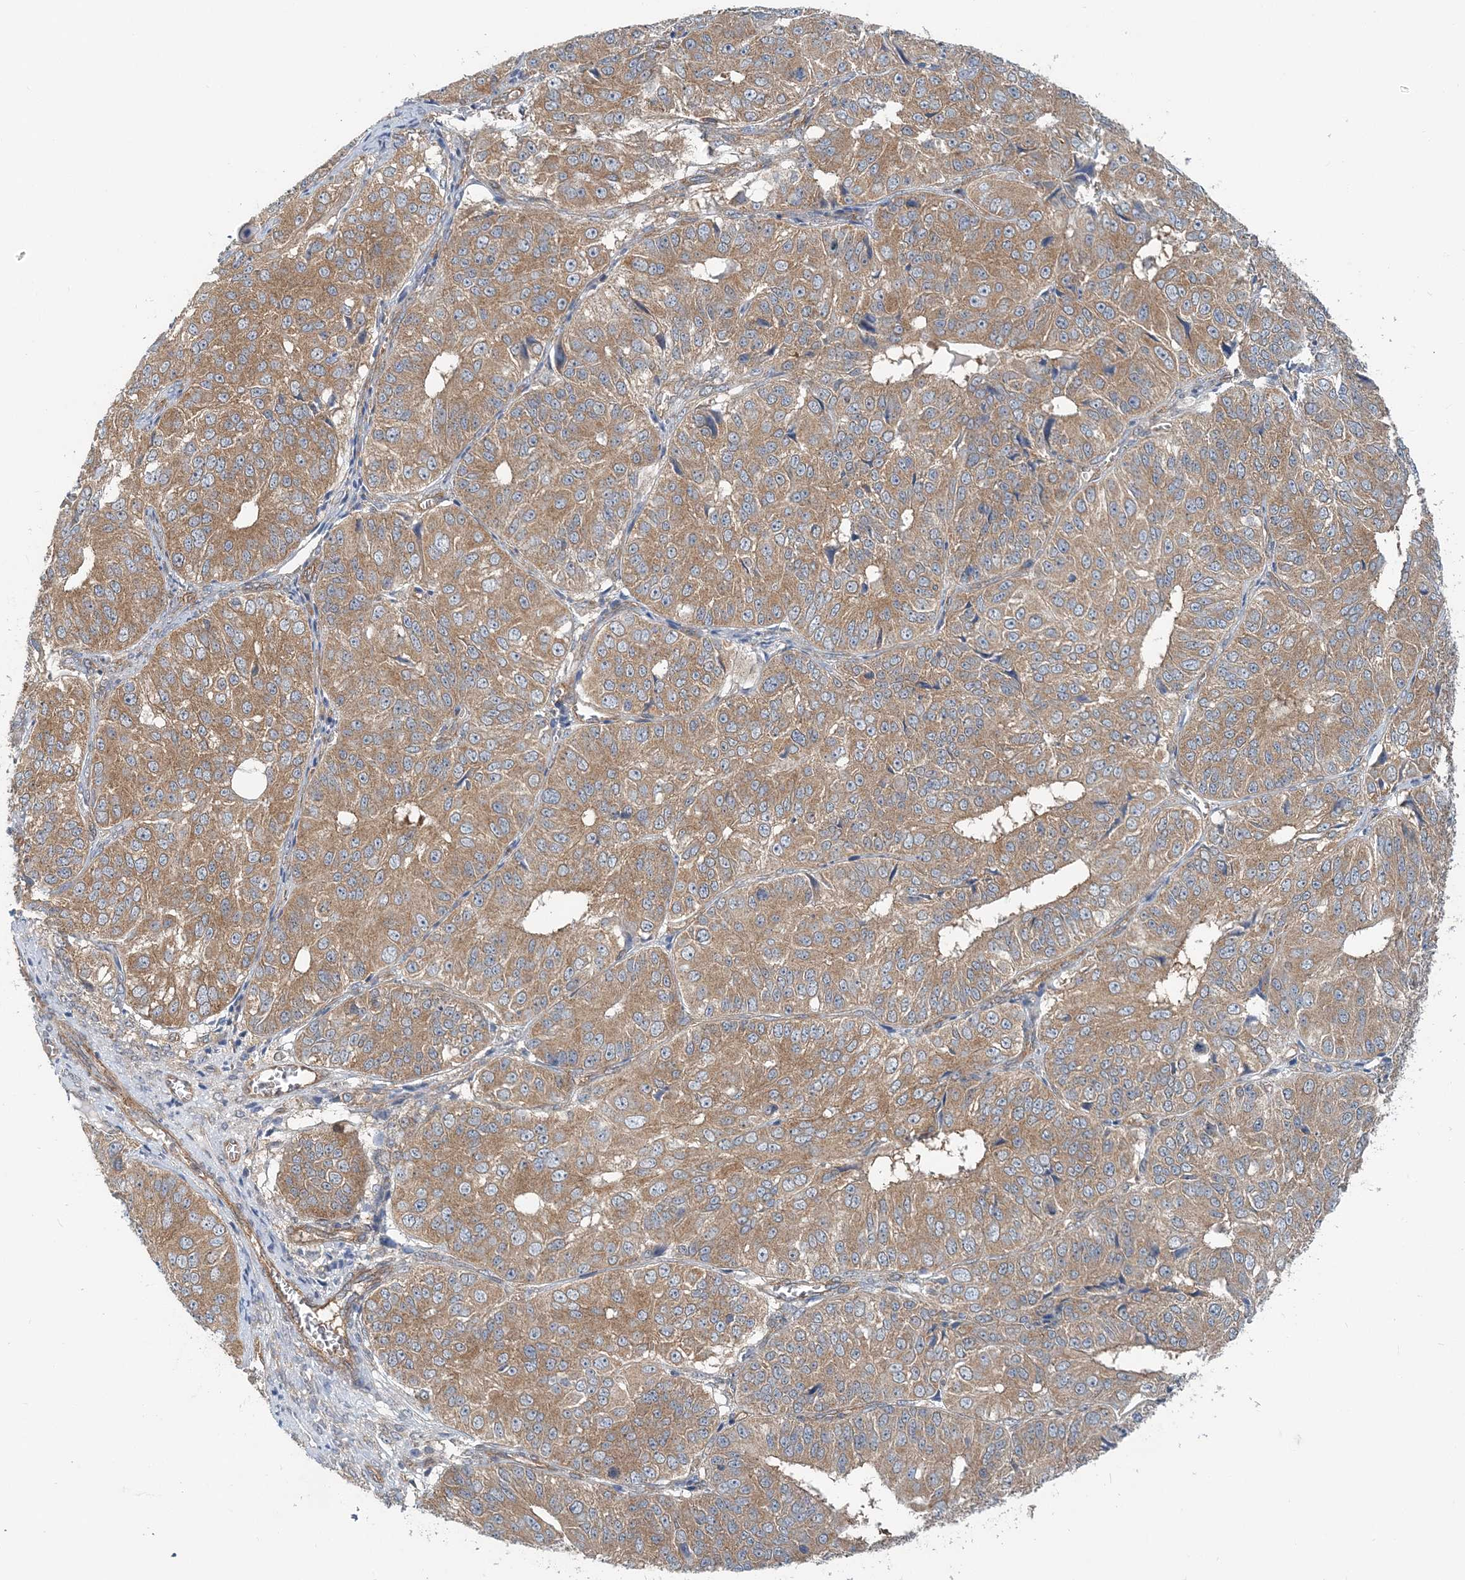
{"staining": {"intensity": "moderate", "quantity": ">75%", "location": "cytoplasmic/membranous"}, "tissue": "ovarian cancer", "cell_type": "Tumor cells", "image_type": "cancer", "snomed": [{"axis": "morphology", "description": "Carcinoma, endometroid"}, {"axis": "topography", "description": "Ovary"}], "caption": "Ovarian cancer tissue reveals moderate cytoplasmic/membranous positivity in approximately >75% of tumor cells, visualized by immunohistochemistry.", "gene": "MOB4", "patient": {"sex": "female", "age": 51}}